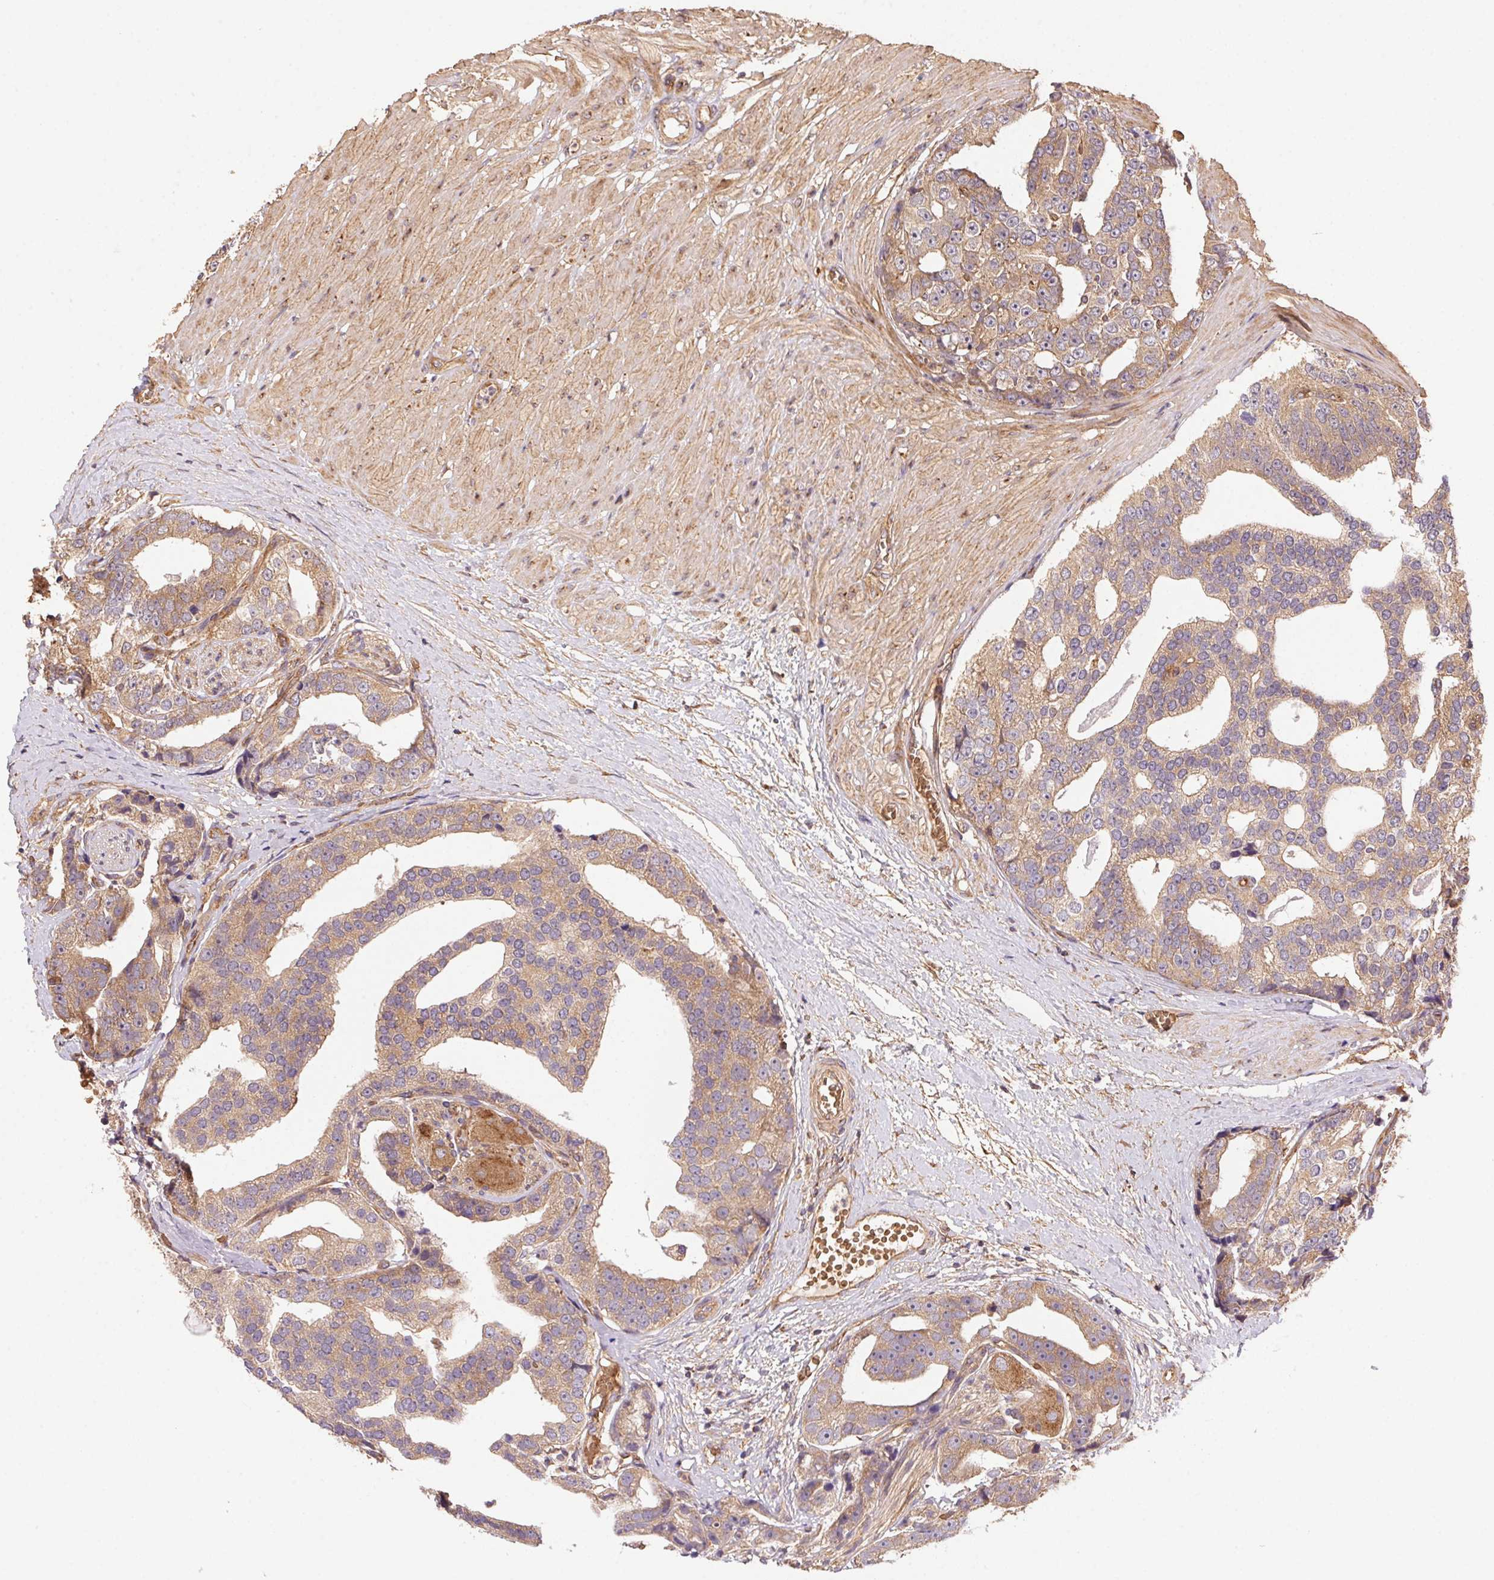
{"staining": {"intensity": "weak", "quantity": ">75%", "location": "cytoplasmic/membranous"}, "tissue": "prostate cancer", "cell_type": "Tumor cells", "image_type": "cancer", "snomed": [{"axis": "morphology", "description": "Adenocarcinoma, High grade"}, {"axis": "topography", "description": "Prostate"}], "caption": "Human adenocarcinoma (high-grade) (prostate) stained with a protein marker shows weak staining in tumor cells.", "gene": "USE1", "patient": {"sex": "male", "age": 71}}